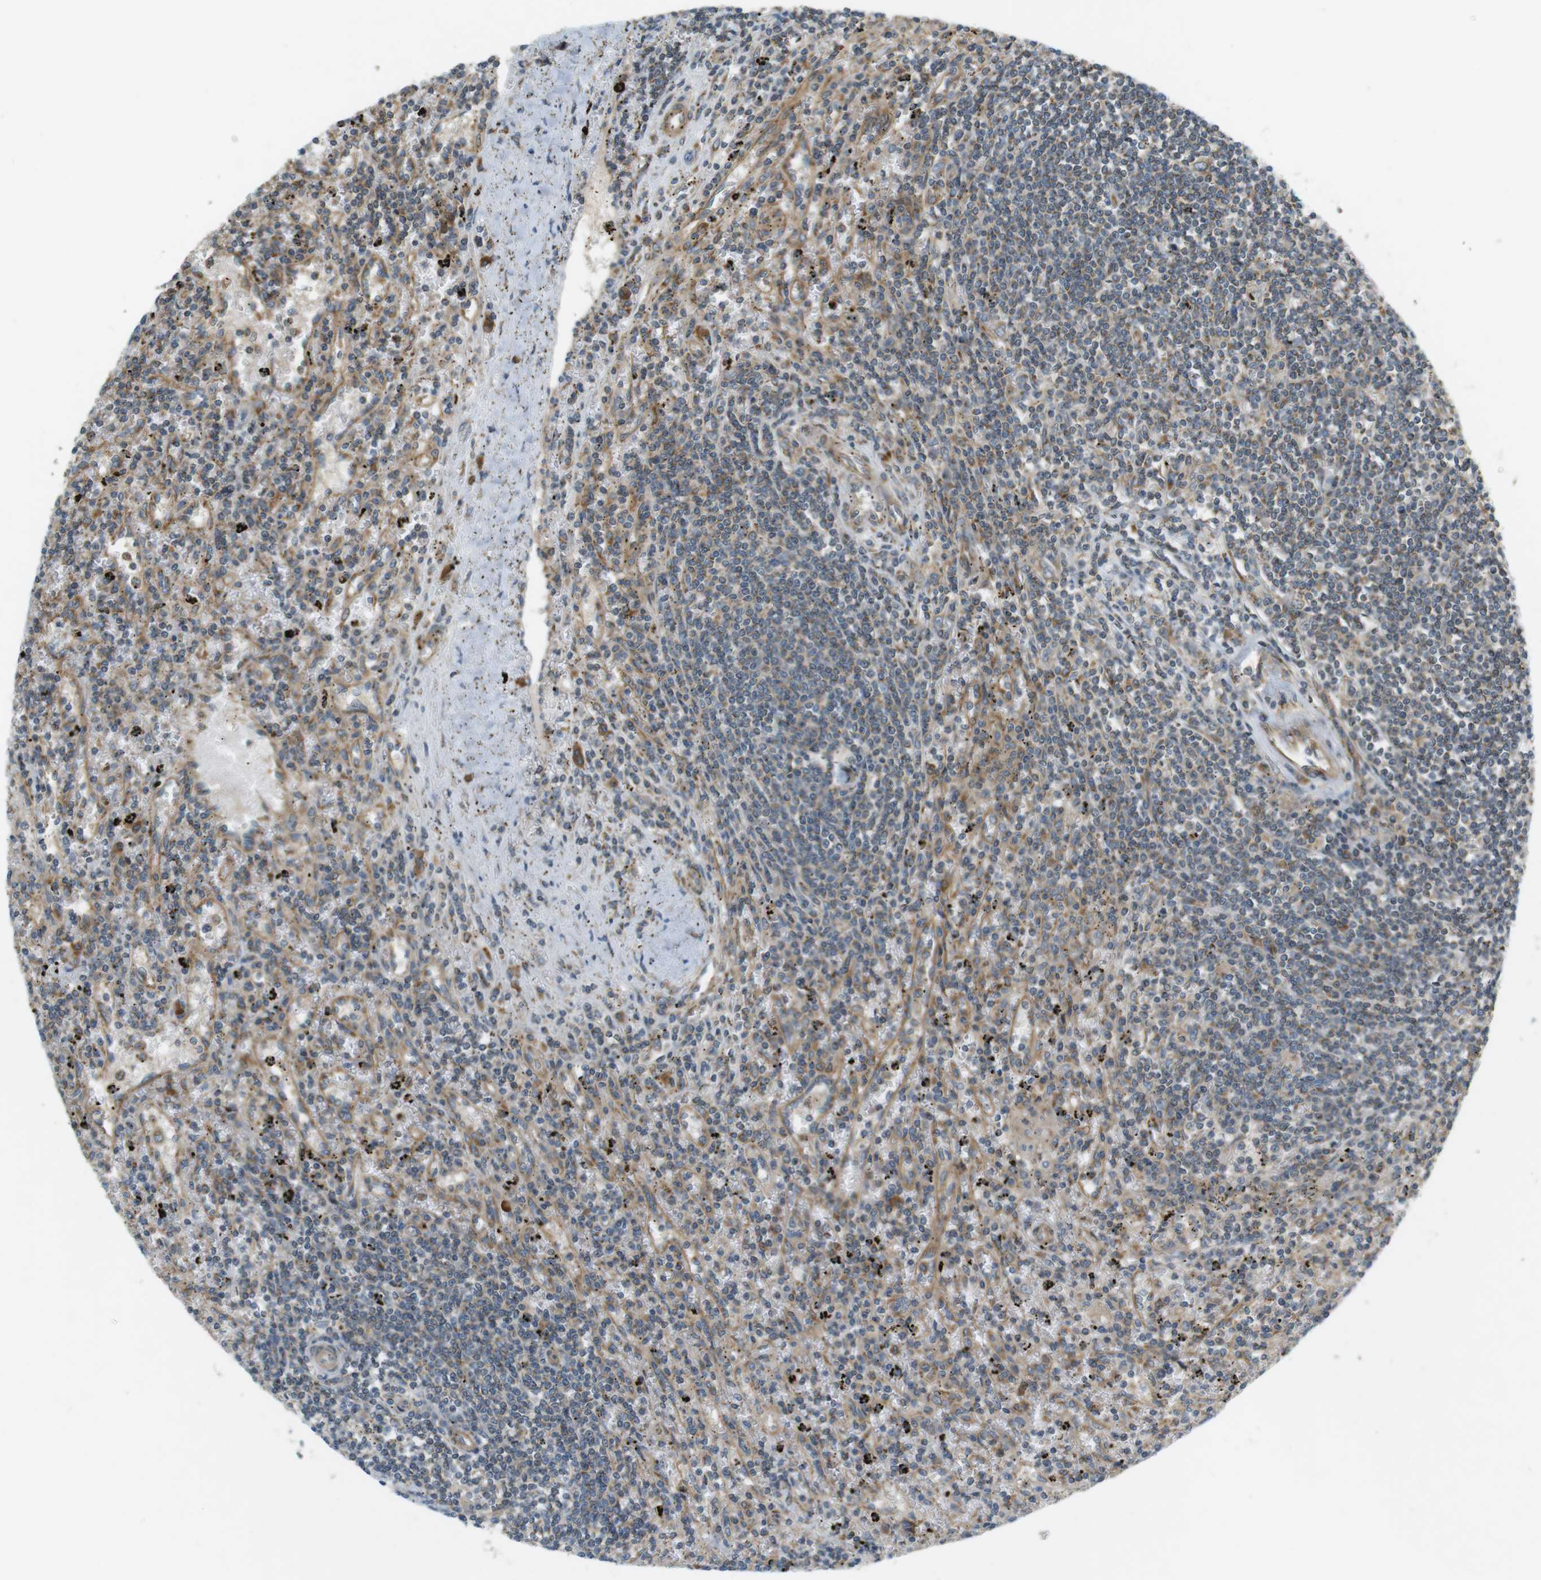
{"staining": {"intensity": "weak", "quantity": "25%-75%", "location": "cytoplasmic/membranous"}, "tissue": "lymphoma", "cell_type": "Tumor cells", "image_type": "cancer", "snomed": [{"axis": "morphology", "description": "Malignant lymphoma, non-Hodgkin's type, Low grade"}, {"axis": "topography", "description": "Spleen"}], "caption": "There is low levels of weak cytoplasmic/membranous staining in tumor cells of lymphoma, as demonstrated by immunohistochemical staining (brown color).", "gene": "SLC41A1", "patient": {"sex": "male", "age": 76}}